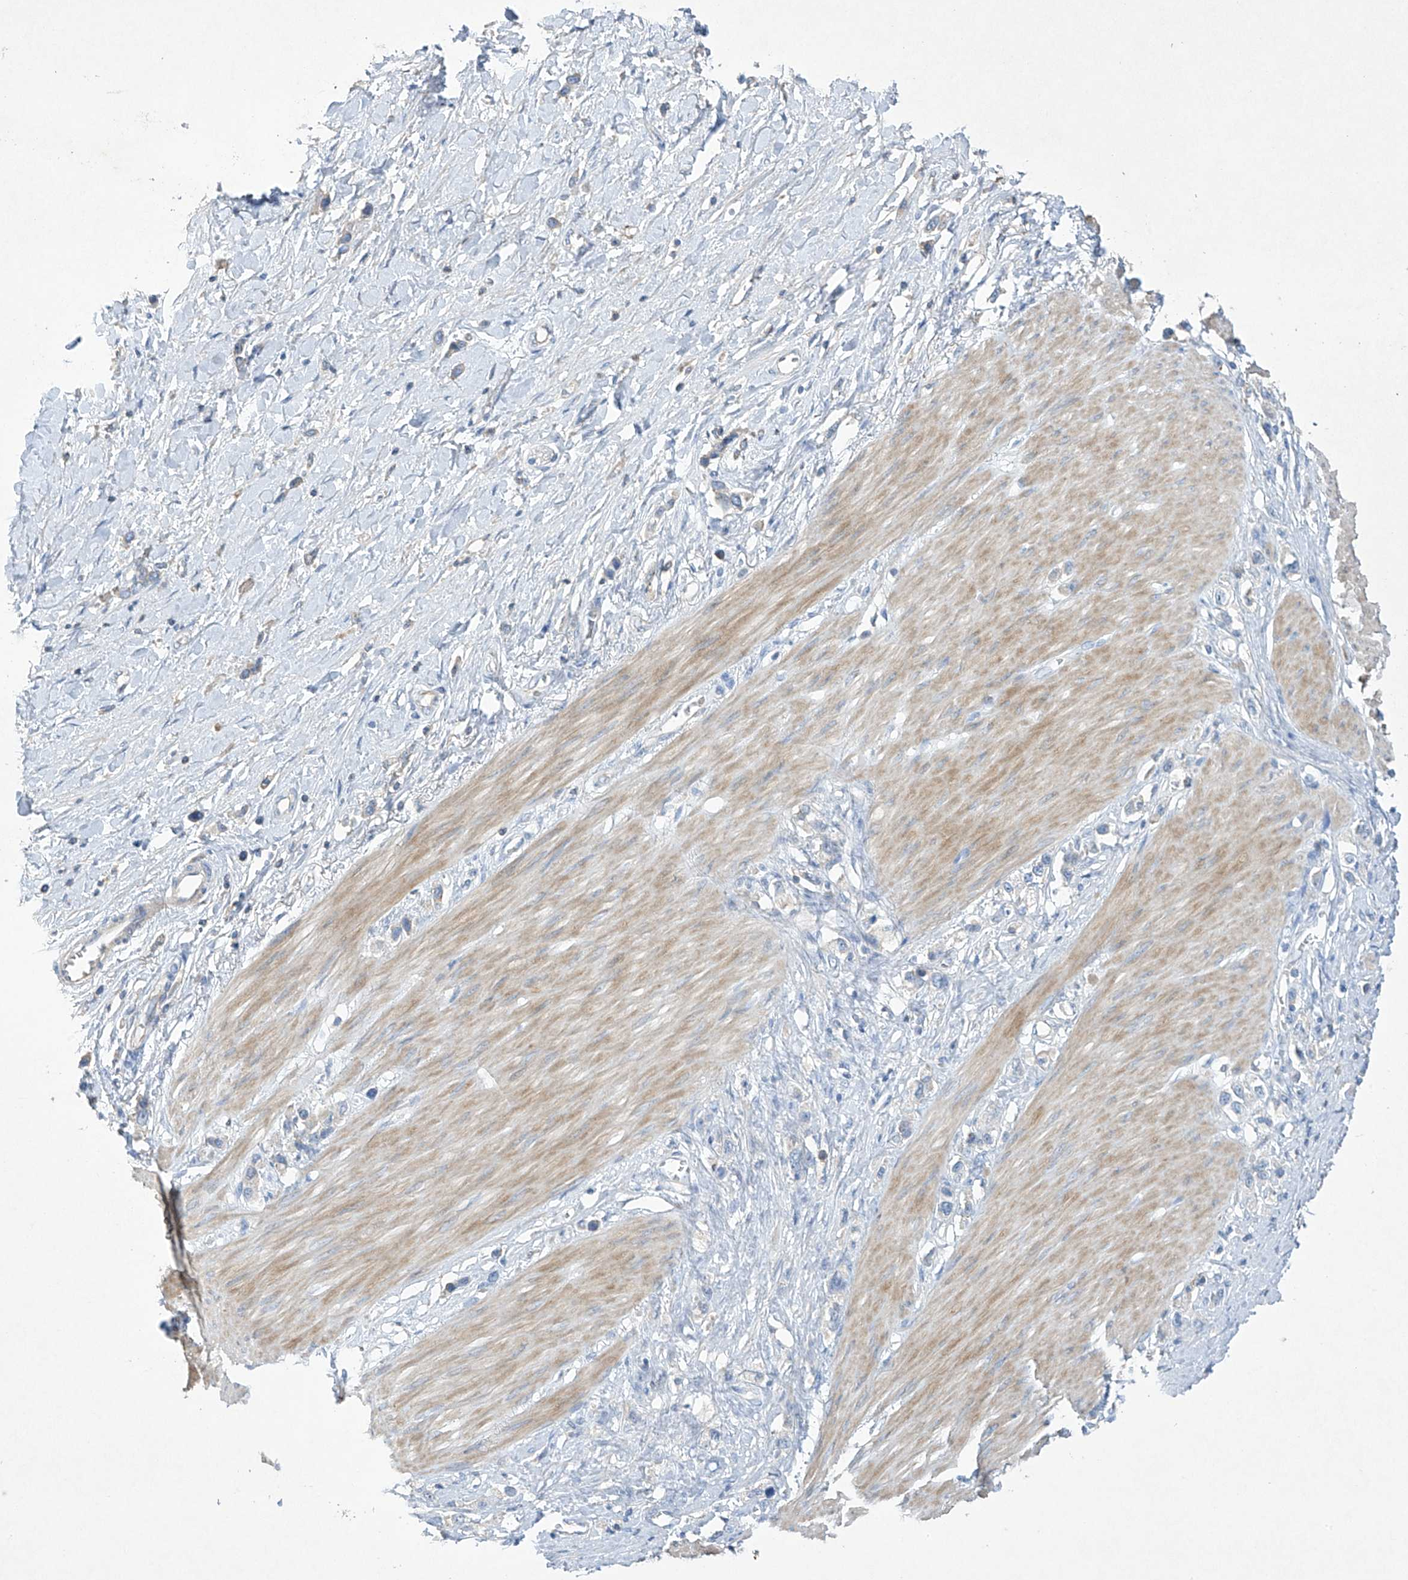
{"staining": {"intensity": "negative", "quantity": "none", "location": "none"}, "tissue": "stomach cancer", "cell_type": "Tumor cells", "image_type": "cancer", "snomed": [{"axis": "morphology", "description": "Normal tissue, NOS"}, {"axis": "morphology", "description": "Adenocarcinoma, NOS"}, {"axis": "topography", "description": "Stomach, upper"}, {"axis": "topography", "description": "Stomach"}], "caption": "DAB (3,3'-diaminobenzidine) immunohistochemical staining of human adenocarcinoma (stomach) displays no significant staining in tumor cells.", "gene": "PRSS12", "patient": {"sex": "female", "age": 65}}